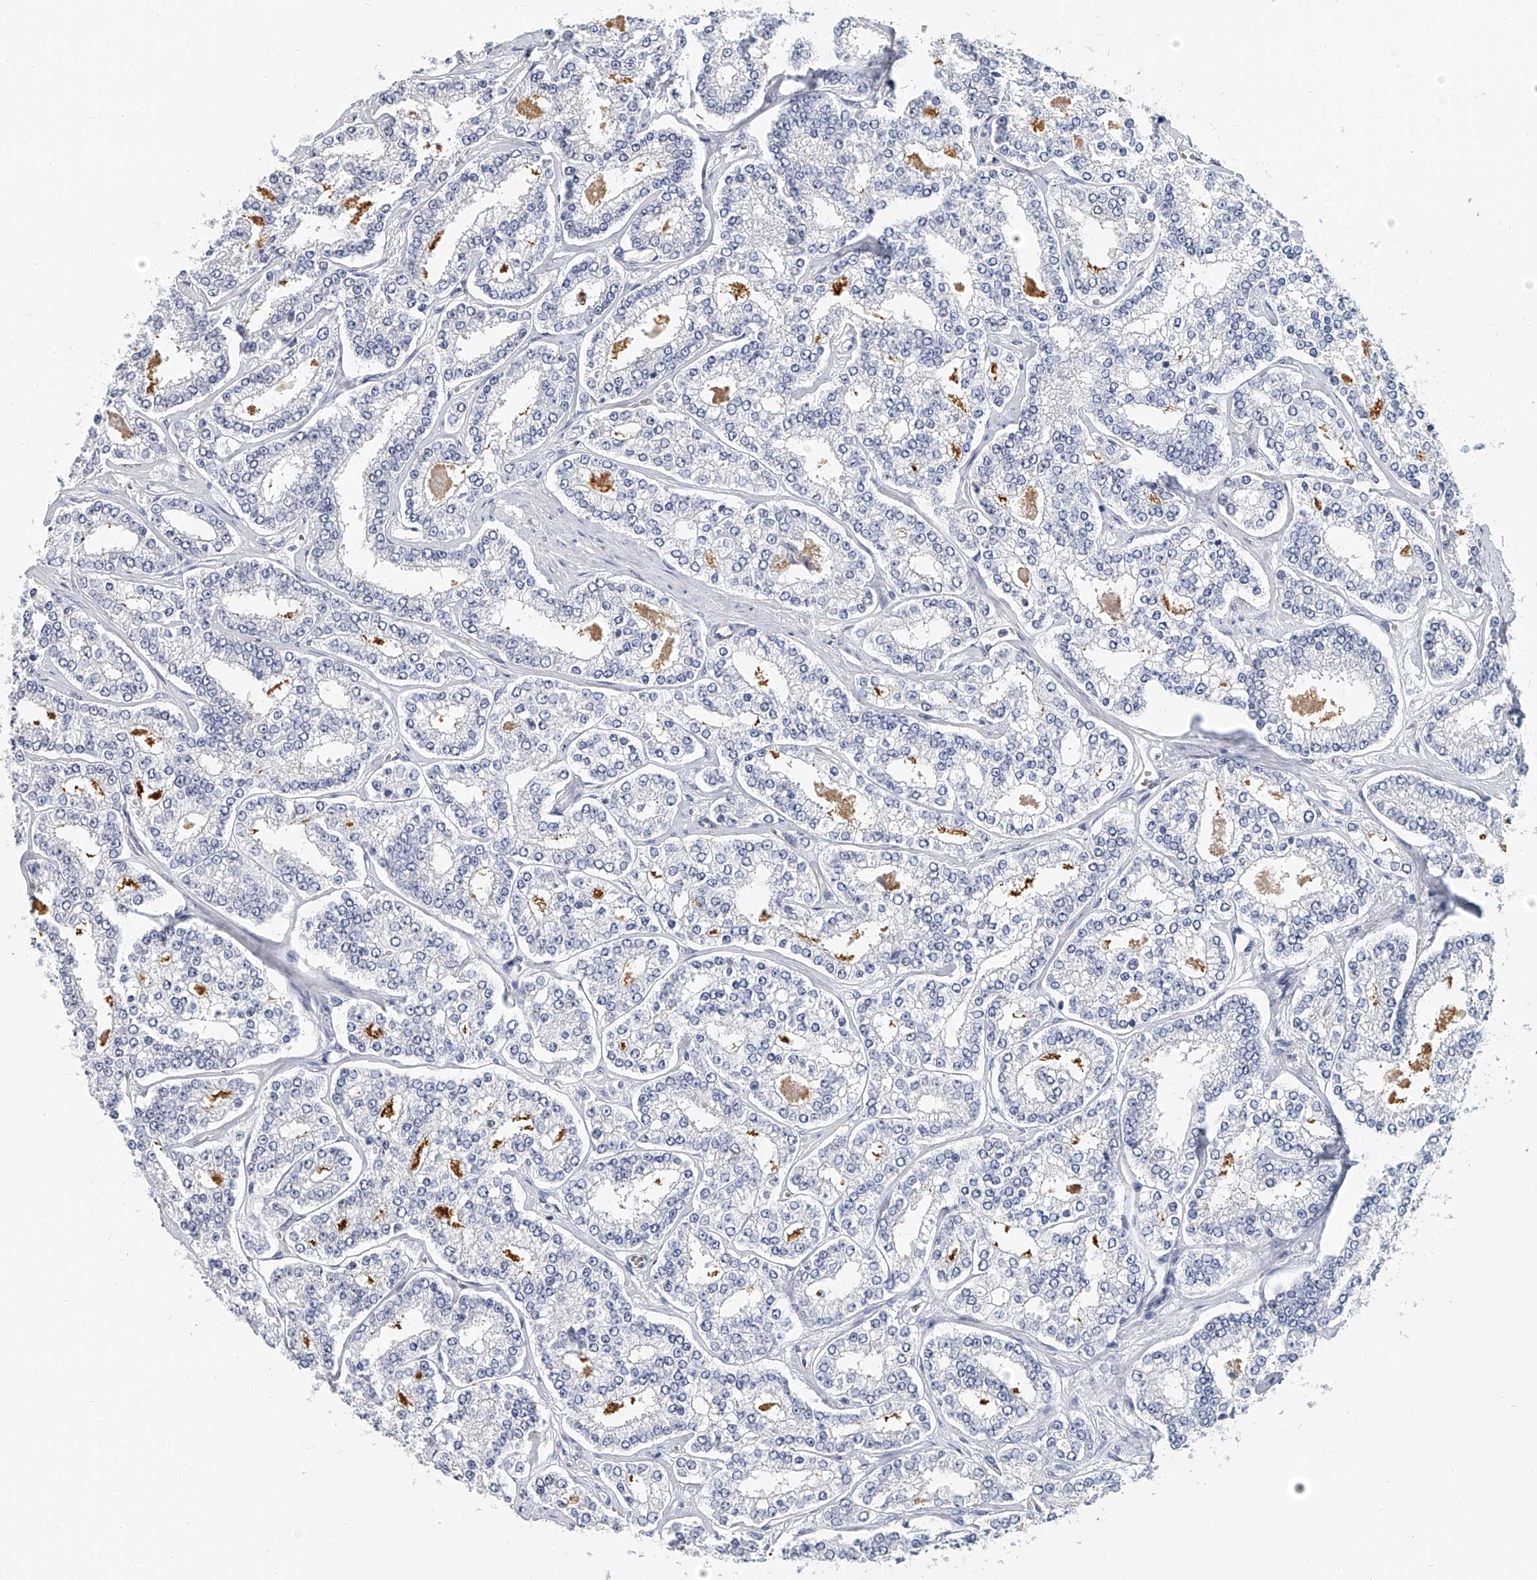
{"staining": {"intensity": "negative", "quantity": "none", "location": "none"}, "tissue": "prostate cancer", "cell_type": "Tumor cells", "image_type": "cancer", "snomed": [{"axis": "morphology", "description": "Normal tissue, NOS"}, {"axis": "morphology", "description": "Adenocarcinoma, High grade"}, {"axis": "topography", "description": "Prostate"}], "caption": "Histopathology image shows no protein expression in tumor cells of prostate cancer (adenocarcinoma (high-grade)) tissue.", "gene": "KIRREL1", "patient": {"sex": "male", "age": 83}}